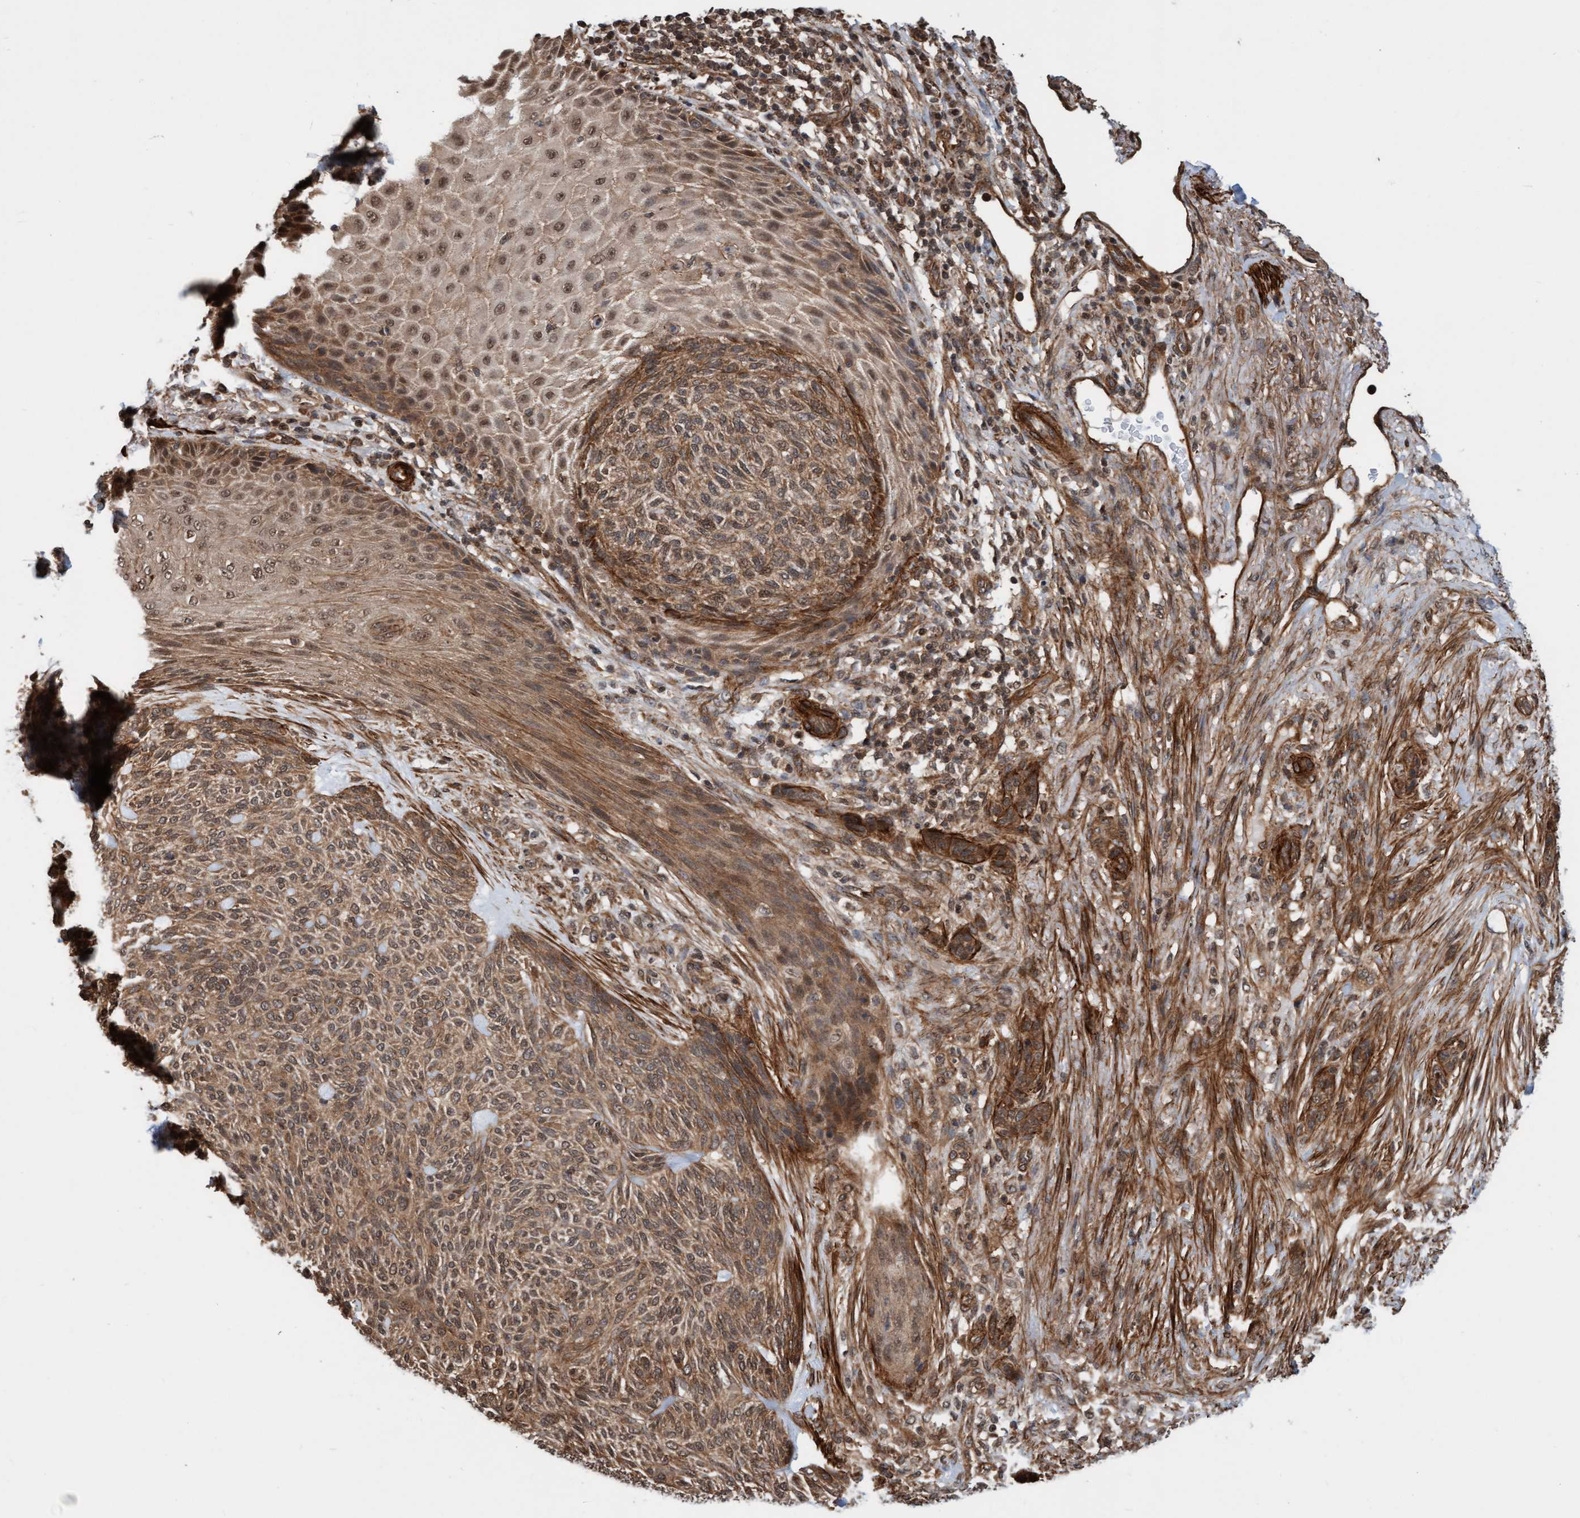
{"staining": {"intensity": "moderate", "quantity": ">75%", "location": "cytoplasmic/membranous"}, "tissue": "skin cancer", "cell_type": "Tumor cells", "image_type": "cancer", "snomed": [{"axis": "morphology", "description": "Basal cell carcinoma"}, {"axis": "topography", "description": "Skin"}], "caption": "This is a photomicrograph of immunohistochemistry (IHC) staining of skin basal cell carcinoma, which shows moderate expression in the cytoplasmic/membranous of tumor cells.", "gene": "STXBP4", "patient": {"sex": "male", "age": 55}}